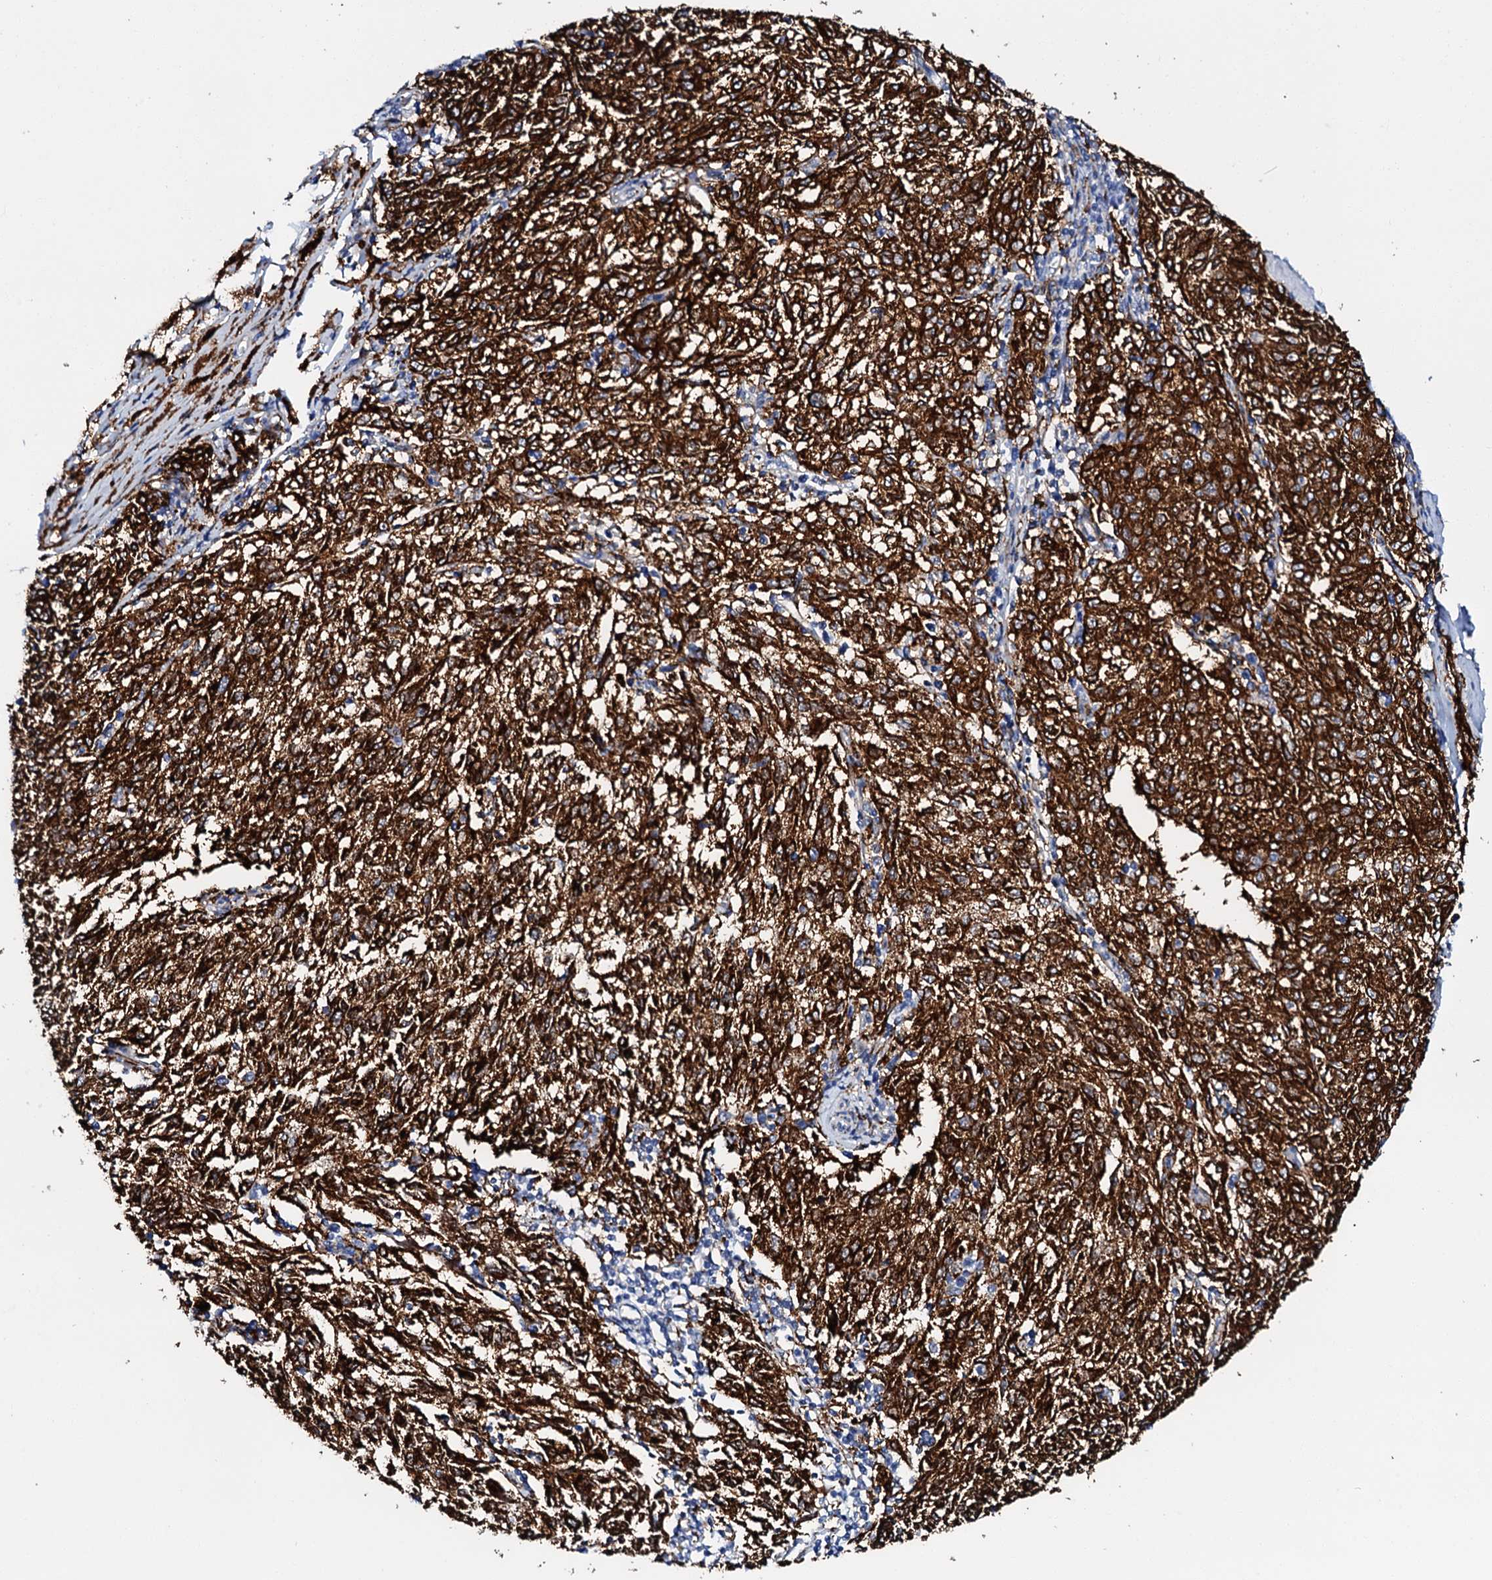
{"staining": {"intensity": "strong", "quantity": ">75%", "location": "cytoplasmic/membranous"}, "tissue": "melanoma", "cell_type": "Tumor cells", "image_type": "cancer", "snomed": [{"axis": "morphology", "description": "Malignant melanoma, NOS"}, {"axis": "topography", "description": "Skin"}], "caption": "Melanoma stained with a protein marker reveals strong staining in tumor cells.", "gene": "MED13L", "patient": {"sex": "female", "age": 72}}